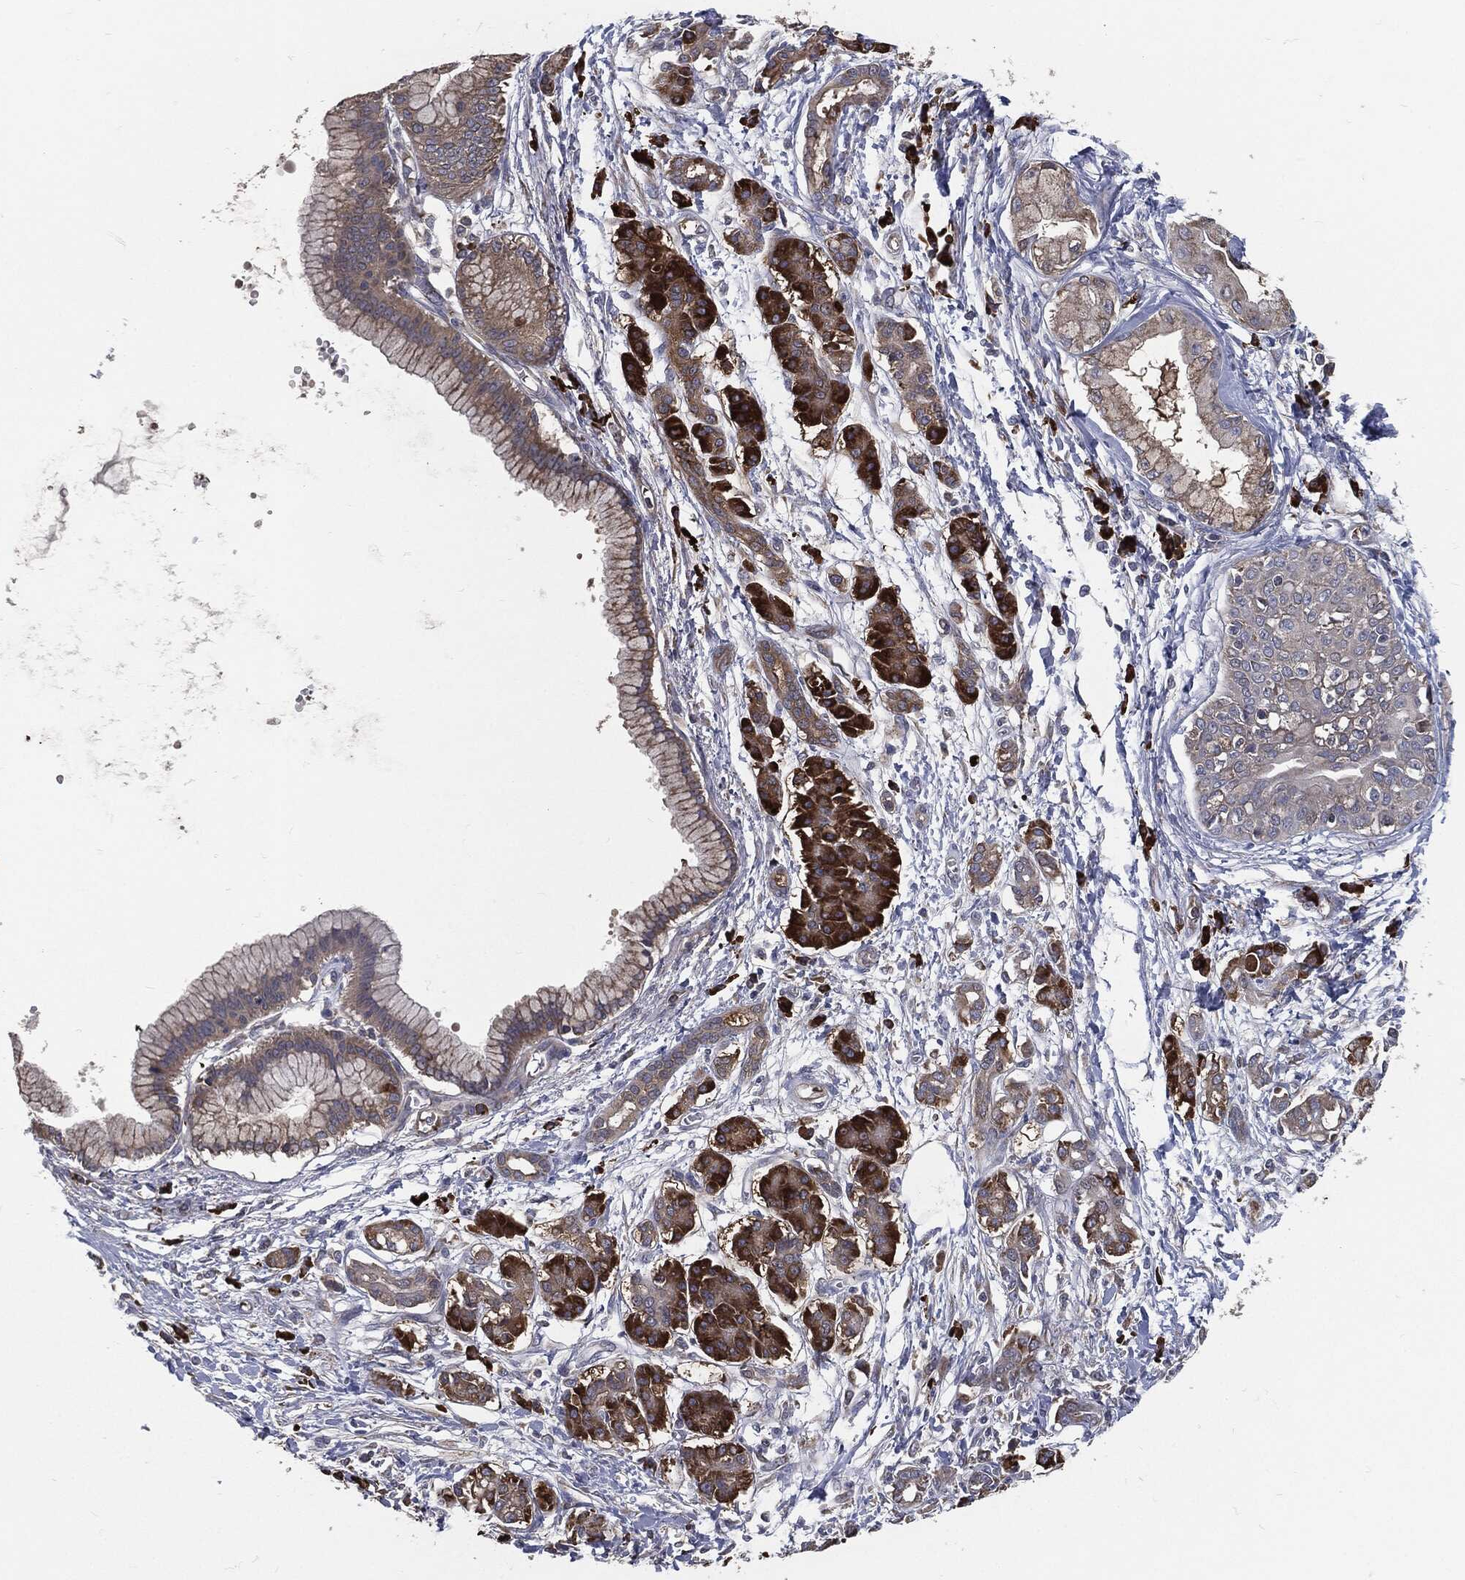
{"staining": {"intensity": "strong", "quantity": ">75%", "location": "cytoplasmic/membranous"}, "tissue": "pancreatic cancer", "cell_type": "Tumor cells", "image_type": "cancer", "snomed": [{"axis": "morphology", "description": "Adenocarcinoma, NOS"}, {"axis": "topography", "description": "Pancreas"}], "caption": "Pancreatic cancer stained with a brown dye displays strong cytoplasmic/membranous positive staining in about >75% of tumor cells.", "gene": "PRDX4", "patient": {"sex": "male", "age": 72}}